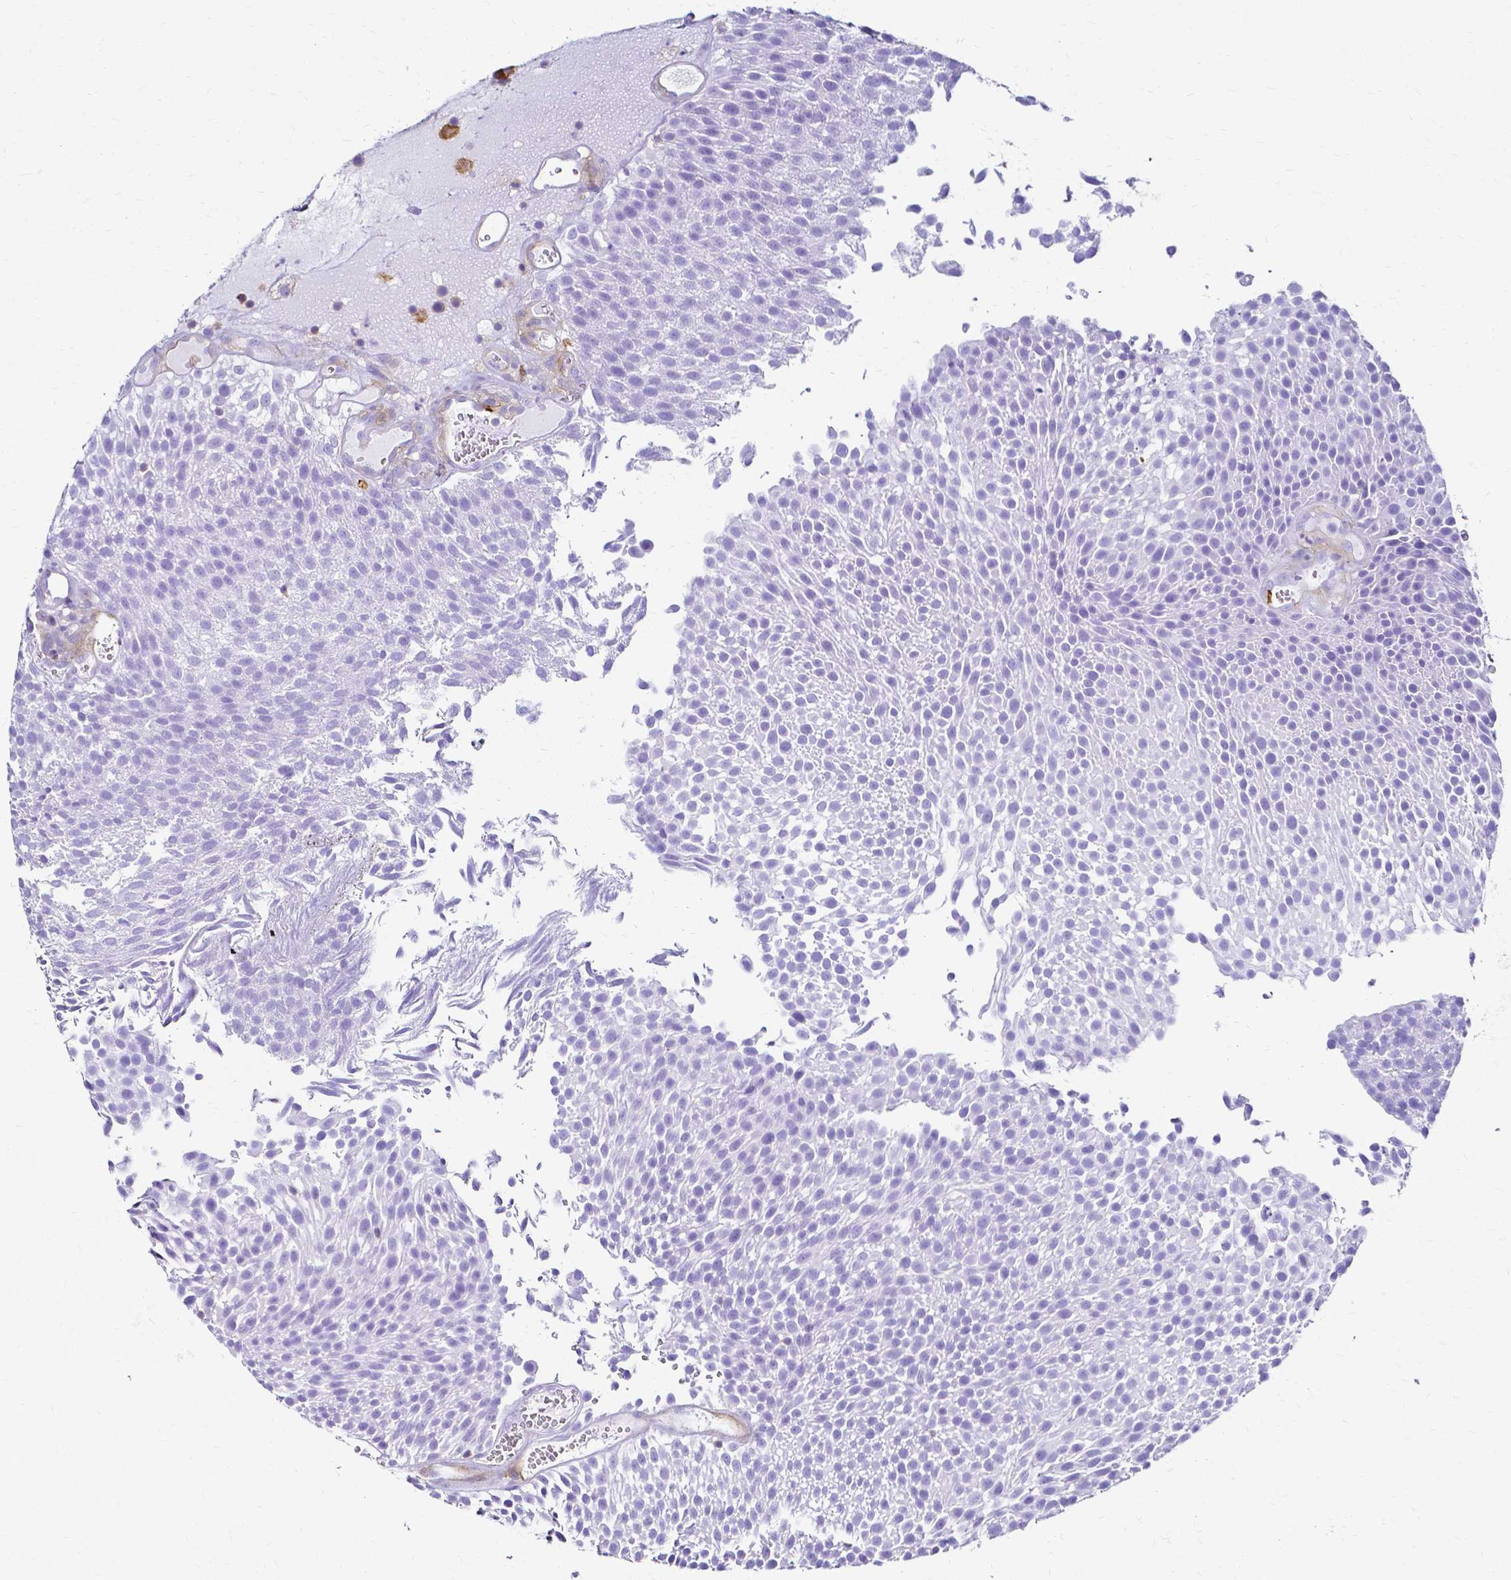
{"staining": {"intensity": "negative", "quantity": "none", "location": "none"}, "tissue": "urothelial cancer", "cell_type": "Tumor cells", "image_type": "cancer", "snomed": [{"axis": "morphology", "description": "Urothelial carcinoma, Low grade"}, {"axis": "topography", "description": "Urinary bladder"}], "caption": "High power microscopy photomicrograph of an IHC image of urothelial cancer, revealing no significant expression in tumor cells. The staining is performed using DAB (3,3'-diaminobenzidine) brown chromogen with nuclei counter-stained in using hematoxylin.", "gene": "HSPA12A", "patient": {"sex": "female", "age": 79}}